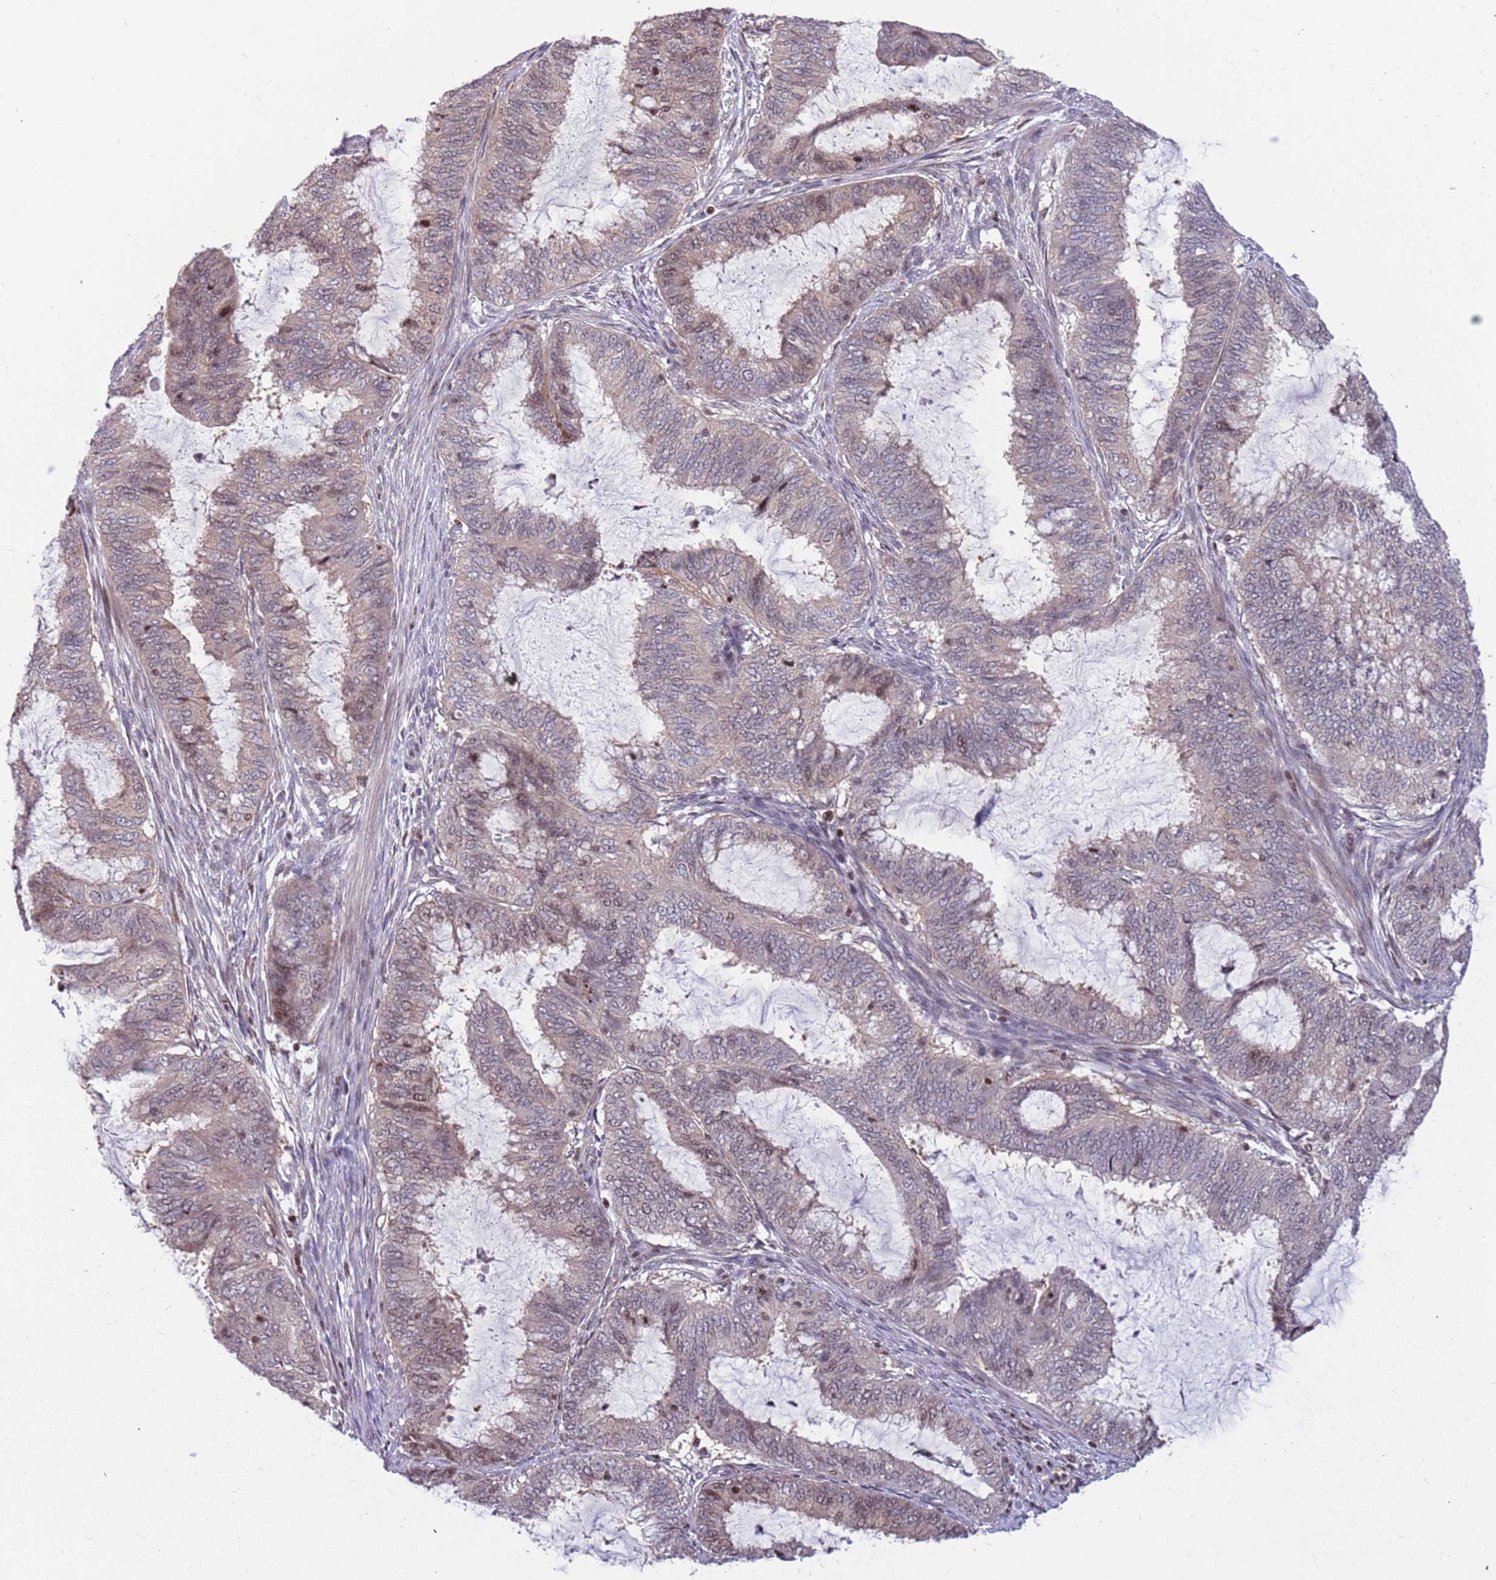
{"staining": {"intensity": "moderate", "quantity": "25%-75%", "location": "cytoplasmic/membranous"}, "tissue": "endometrial cancer", "cell_type": "Tumor cells", "image_type": "cancer", "snomed": [{"axis": "morphology", "description": "Adenocarcinoma, NOS"}, {"axis": "topography", "description": "Endometrium"}], "caption": "Moderate cytoplasmic/membranous positivity is present in about 25%-75% of tumor cells in endometrial cancer.", "gene": "ARHGEF5", "patient": {"sex": "female", "age": 51}}